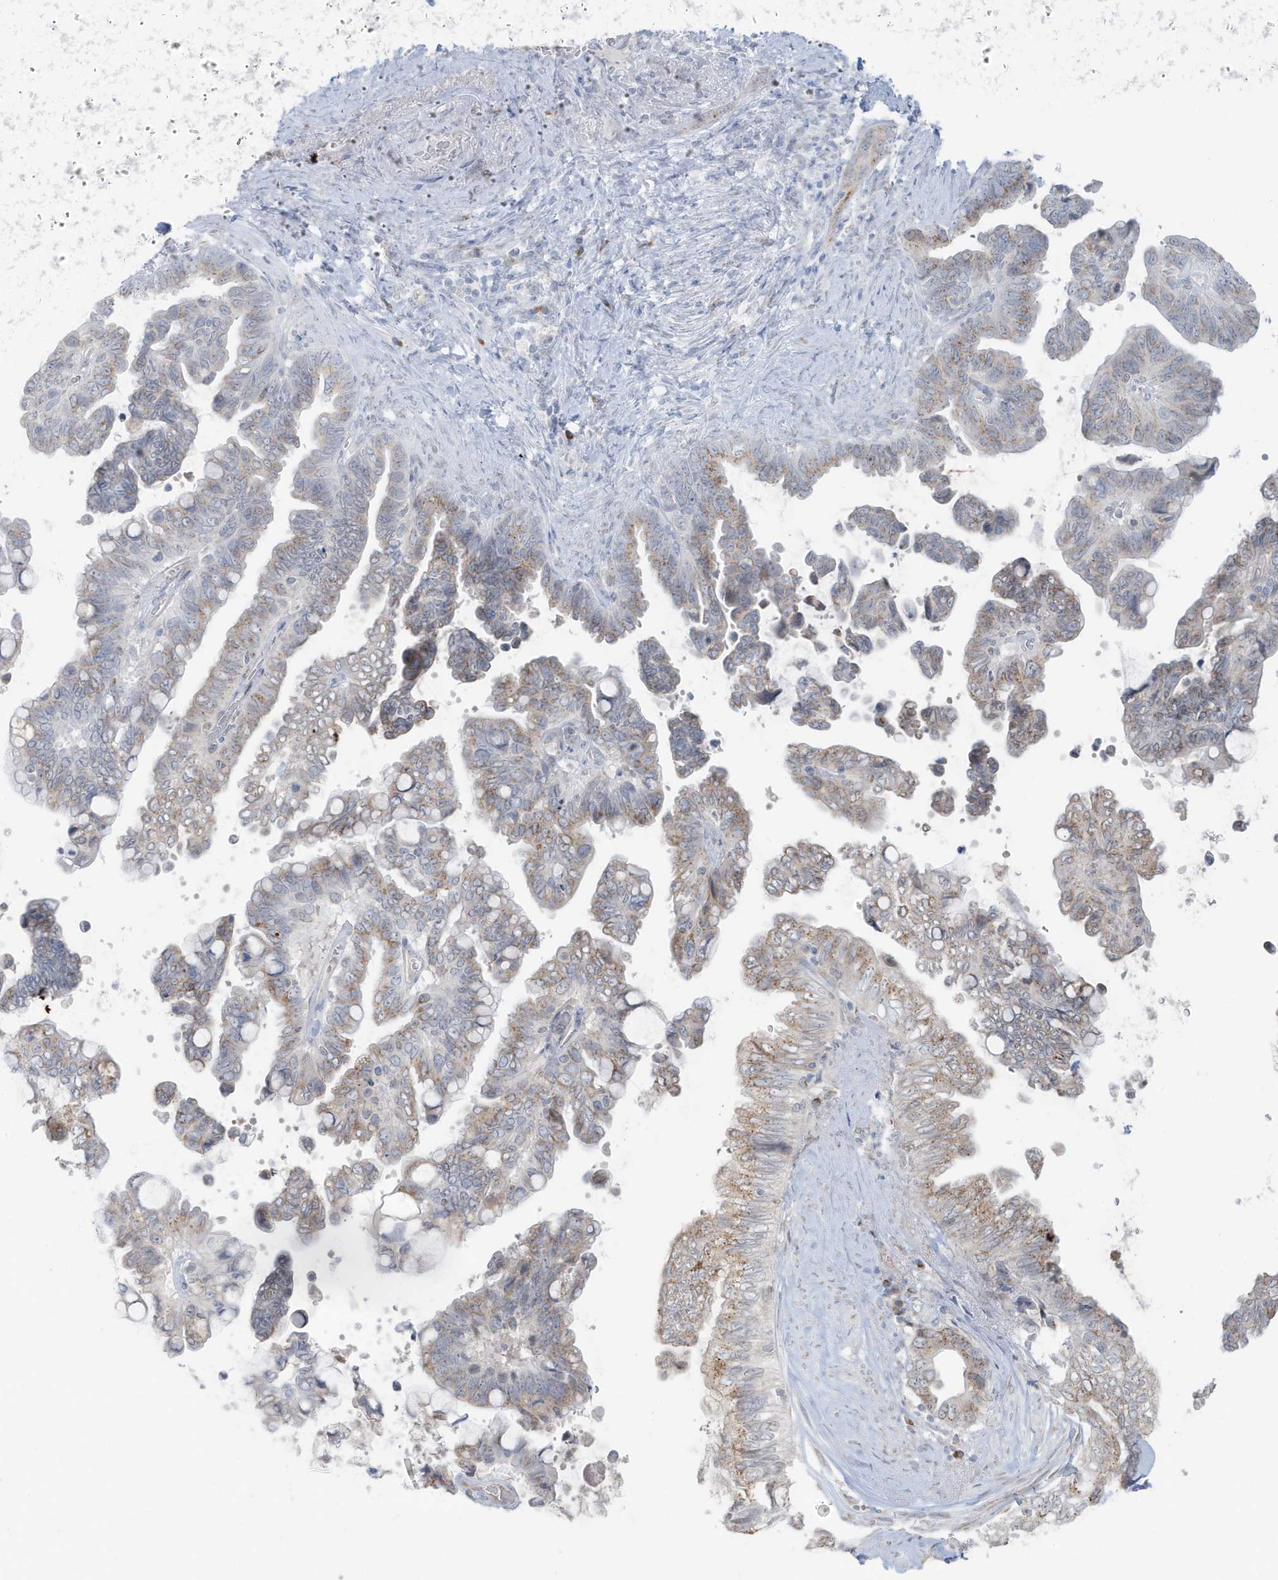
{"staining": {"intensity": "weak", "quantity": "25%-75%", "location": "cytoplasmic/membranous"}, "tissue": "pancreatic cancer", "cell_type": "Tumor cells", "image_type": "cancer", "snomed": [{"axis": "morphology", "description": "Adenocarcinoma, NOS"}, {"axis": "topography", "description": "Pancreas"}], "caption": "High-magnification brightfield microscopy of pancreatic cancer (adenocarcinoma) stained with DAB (3,3'-diaminobenzidine) (brown) and counterstained with hematoxylin (blue). tumor cells exhibit weak cytoplasmic/membranous expression is seen in about25%-75% of cells. Using DAB (brown) and hematoxylin (blue) stains, captured at high magnification using brightfield microscopy.", "gene": "RER1", "patient": {"sex": "female", "age": 72}}